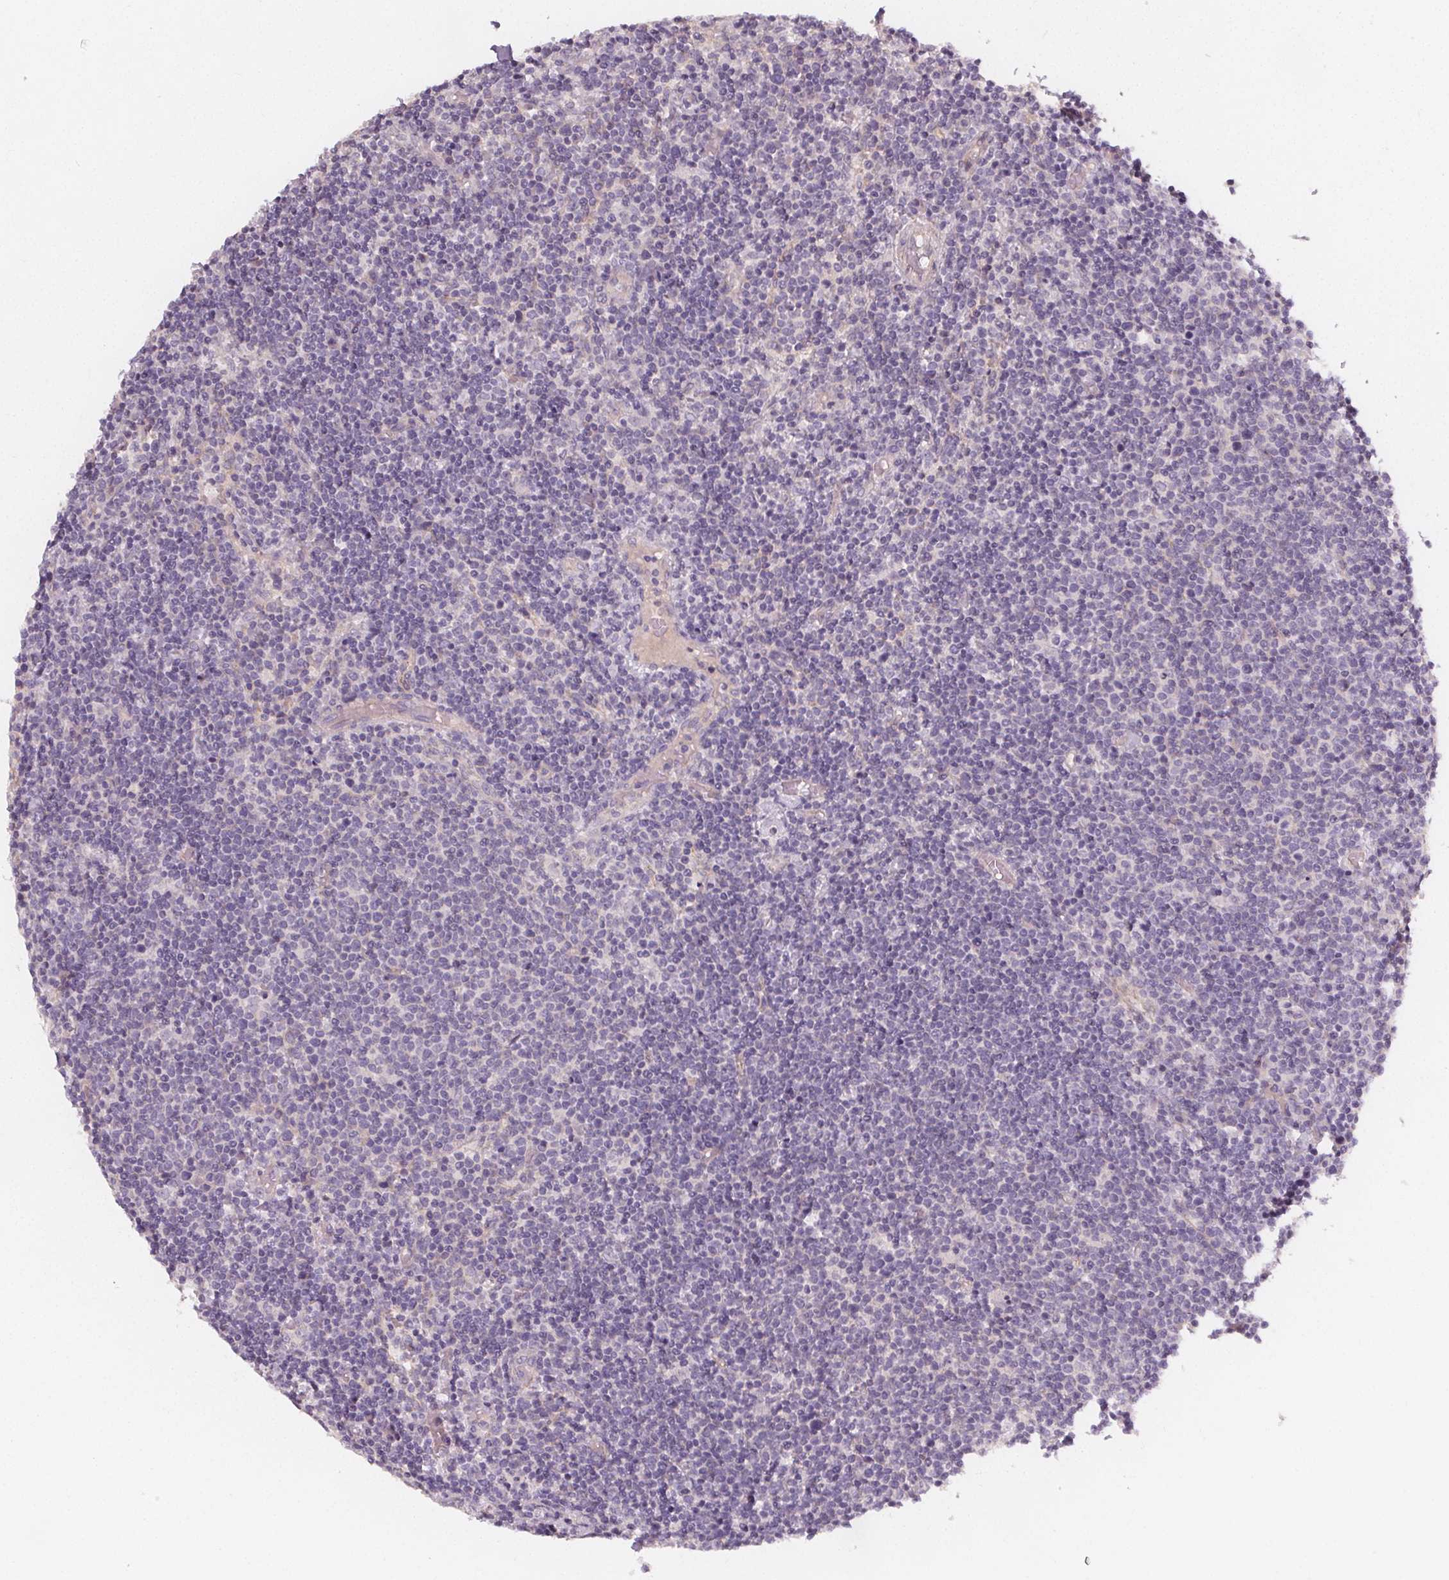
{"staining": {"intensity": "negative", "quantity": "none", "location": "none"}, "tissue": "lymphoma", "cell_type": "Tumor cells", "image_type": "cancer", "snomed": [{"axis": "morphology", "description": "Malignant lymphoma, non-Hodgkin's type, High grade"}, {"axis": "topography", "description": "Lymph node"}], "caption": "Immunohistochemical staining of human malignant lymphoma, non-Hodgkin's type (high-grade) exhibits no significant expression in tumor cells.", "gene": "VNN1", "patient": {"sex": "male", "age": 61}}